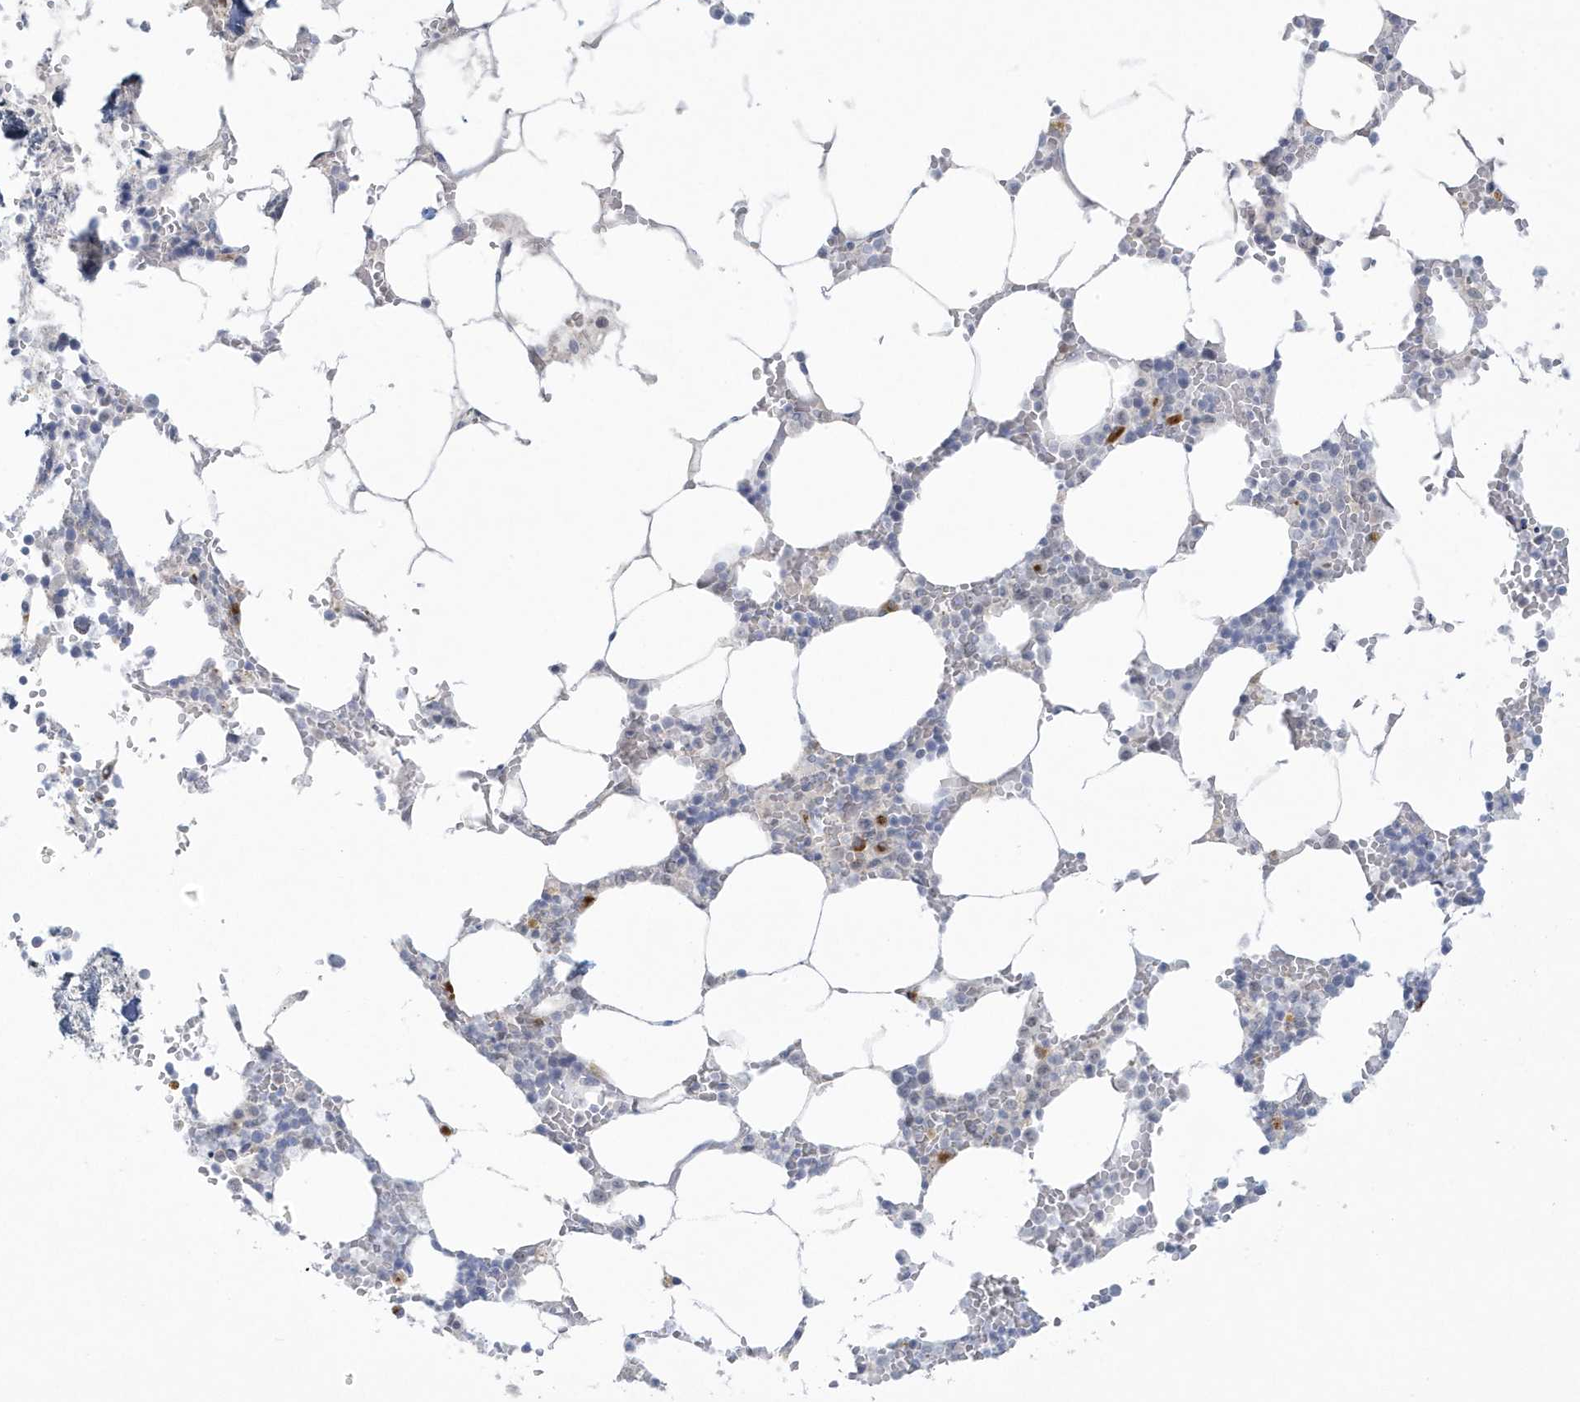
{"staining": {"intensity": "moderate", "quantity": "<25%", "location": "cytoplasmic/membranous"}, "tissue": "bone marrow", "cell_type": "Hematopoietic cells", "image_type": "normal", "snomed": [{"axis": "morphology", "description": "Normal tissue, NOS"}, {"axis": "topography", "description": "Bone marrow"}], "caption": "Protein staining of unremarkable bone marrow shows moderate cytoplasmic/membranous expression in about <25% of hematopoietic cells. Nuclei are stained in blue.", "gene": "HERC6", "patient": {"sex": "male", "age": 70}}